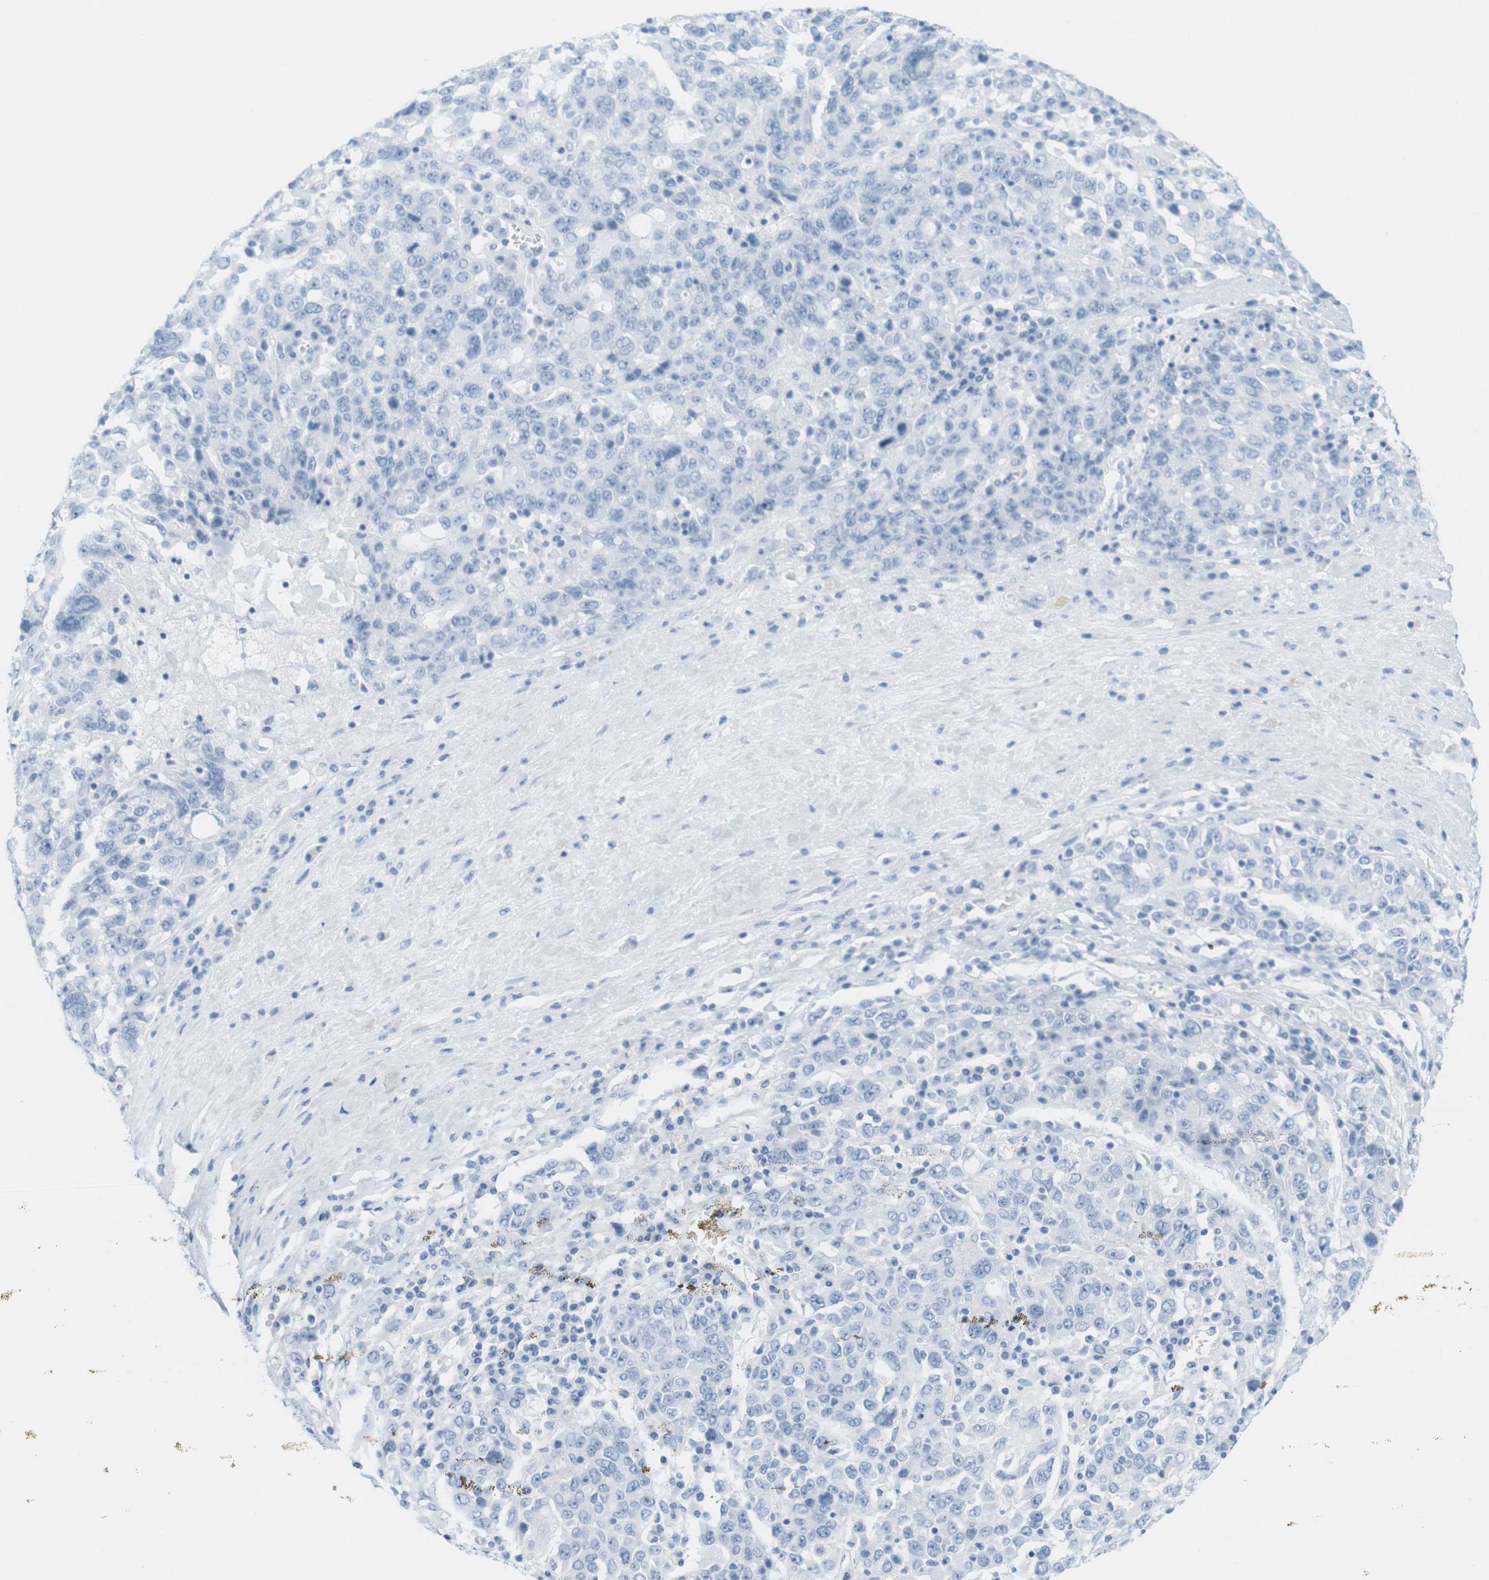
{"staining": {"intensity": "negative", "quantity": "none", "location": "none"}, "tissue": "ovarian cancer", "cell_type": "Tumor cells", "image_type": "cancer", "snomed": [{"axis": "morphology", "description": "Carcinoma, endometroid"}, {"axis": "topography", "description": "Ovary"}], "caption": "Protein analysis of ovarian cancer (endometroid carcinoma) reveals no significant positivity in tumor cells.", "gene": "TNNT2", "patient": {"sex": "female", "age": 62}}